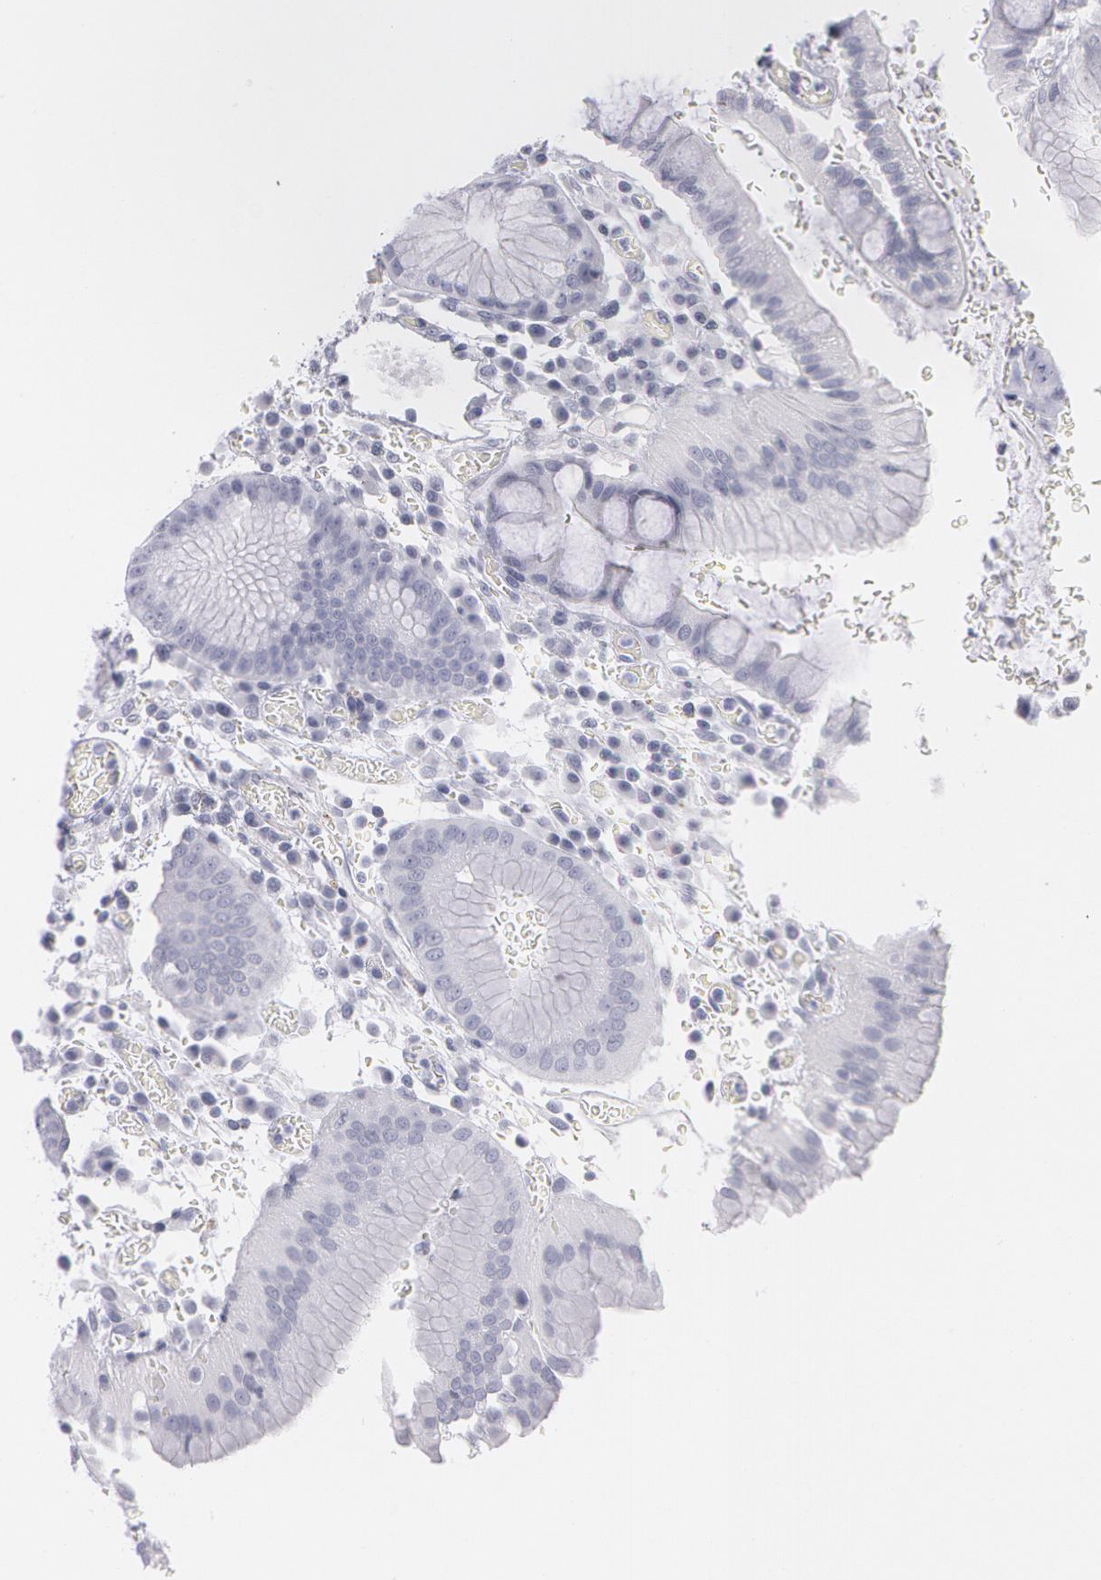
{"staining": {"intensity": "negative", "quantity": "none", "location": "none"}, "tissue": "stomach", "cell_type": "Glandular cells", "image_type": "normal", "snomed": [{"axis": "morphology", "description": "Normal tissue, NOS"}, {"axis": "topography", "description": "Stomach, lower"}], "caption": "Micrograph shows no significant protein staining in glandular cells of benign stomach.", "gene": "SNCG", "patient": {"sex": "female", "age": 73}}